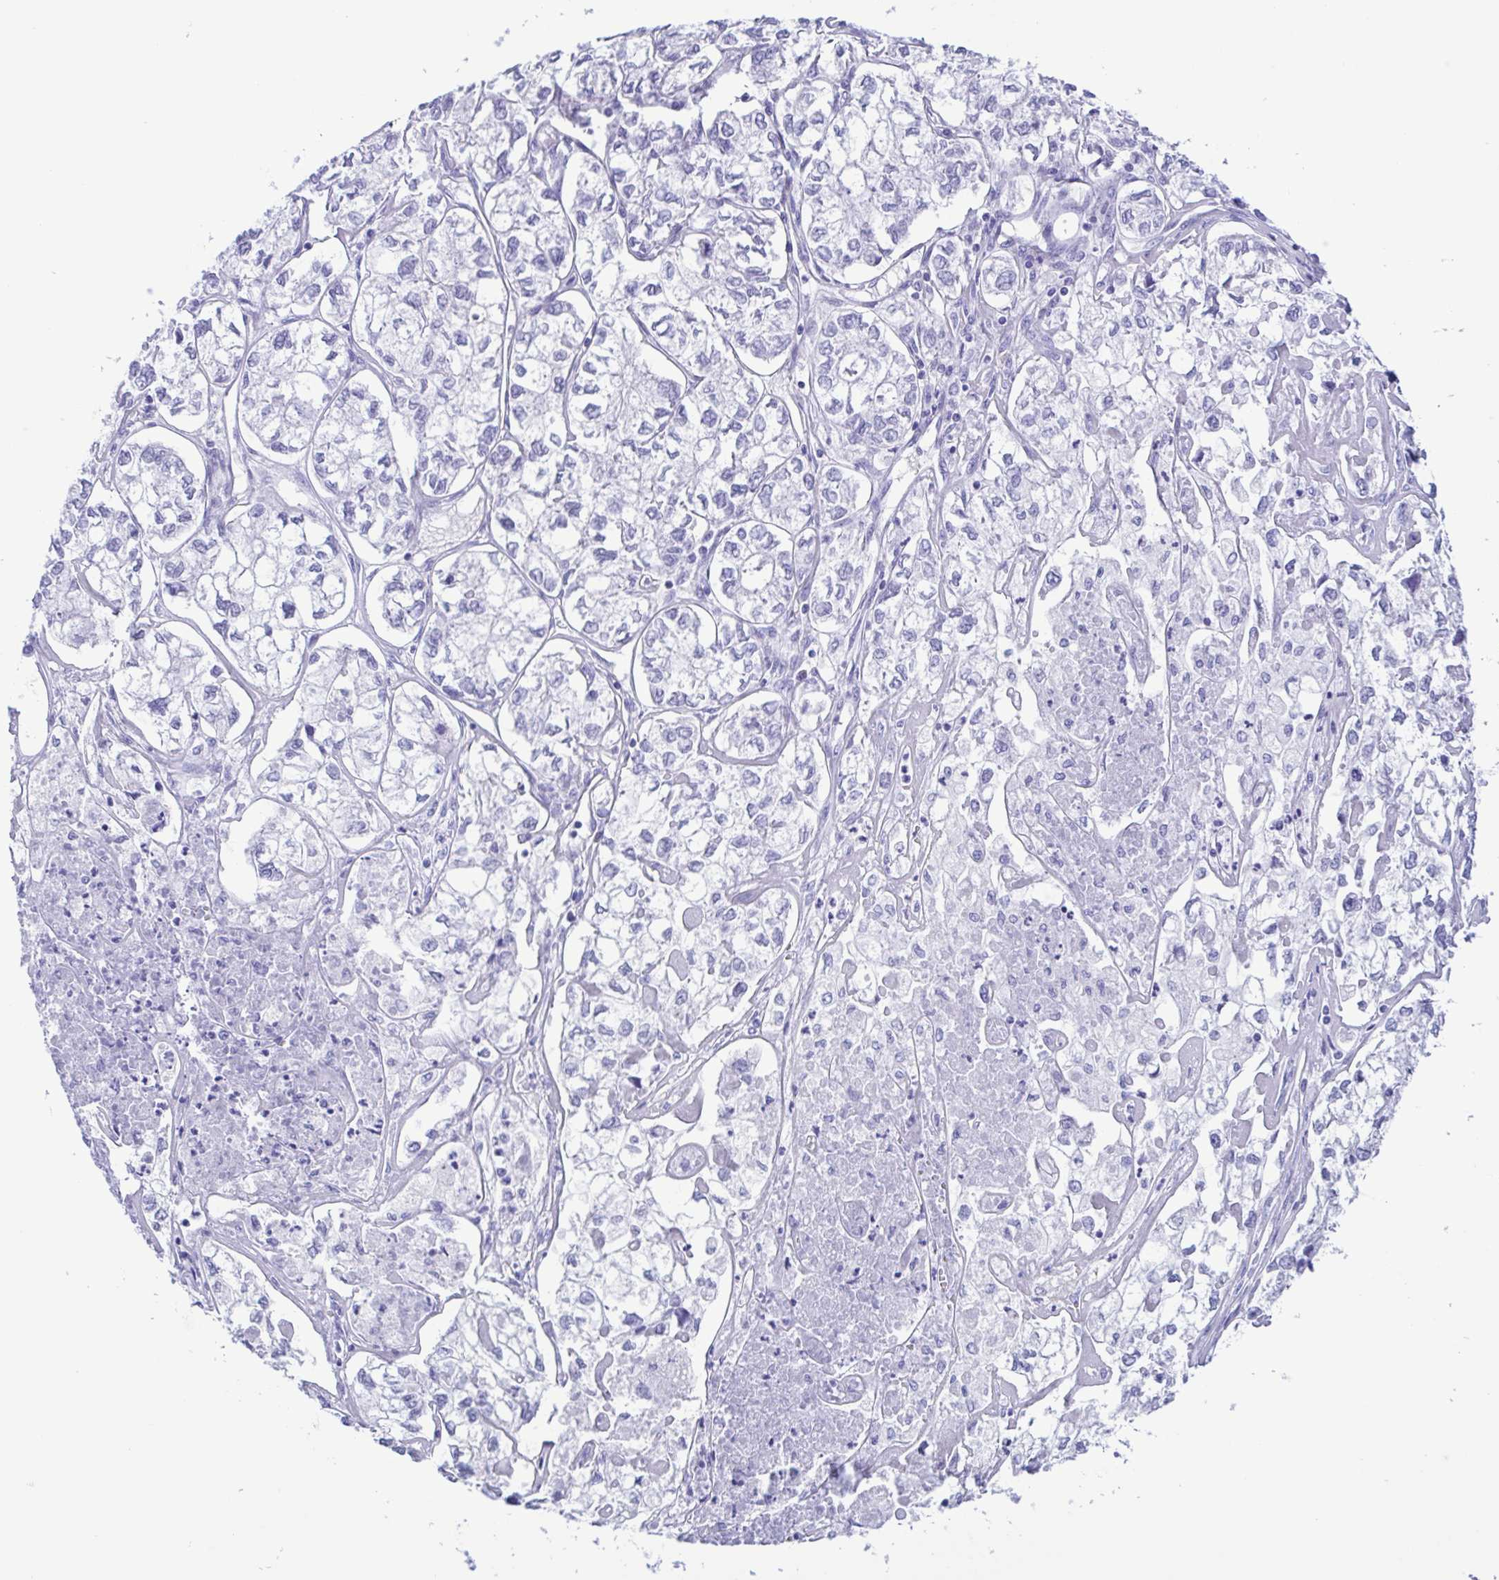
{"staining": {"intensity": "negative", "quantity": "none", "location": "none"}, "tissue": "ovarian cancer", "cell_type": "Tumor cells", "image_type": "cancer", "snomed": [{"axis": "morphology", "description": "Carcinoma, endometroid"}, {"axis": "topography", "description": "Ovary"}], "caption": "An immunohistochemistry (IHC) photomicrograph of ovarian cancer (endometroid carcinoma) is shown. There is no staining in tumor cells of ovarian cancer (endometroid carcinoma).", "gene": "TSPY2", "patient": {"sex": "female", "age": 64}}